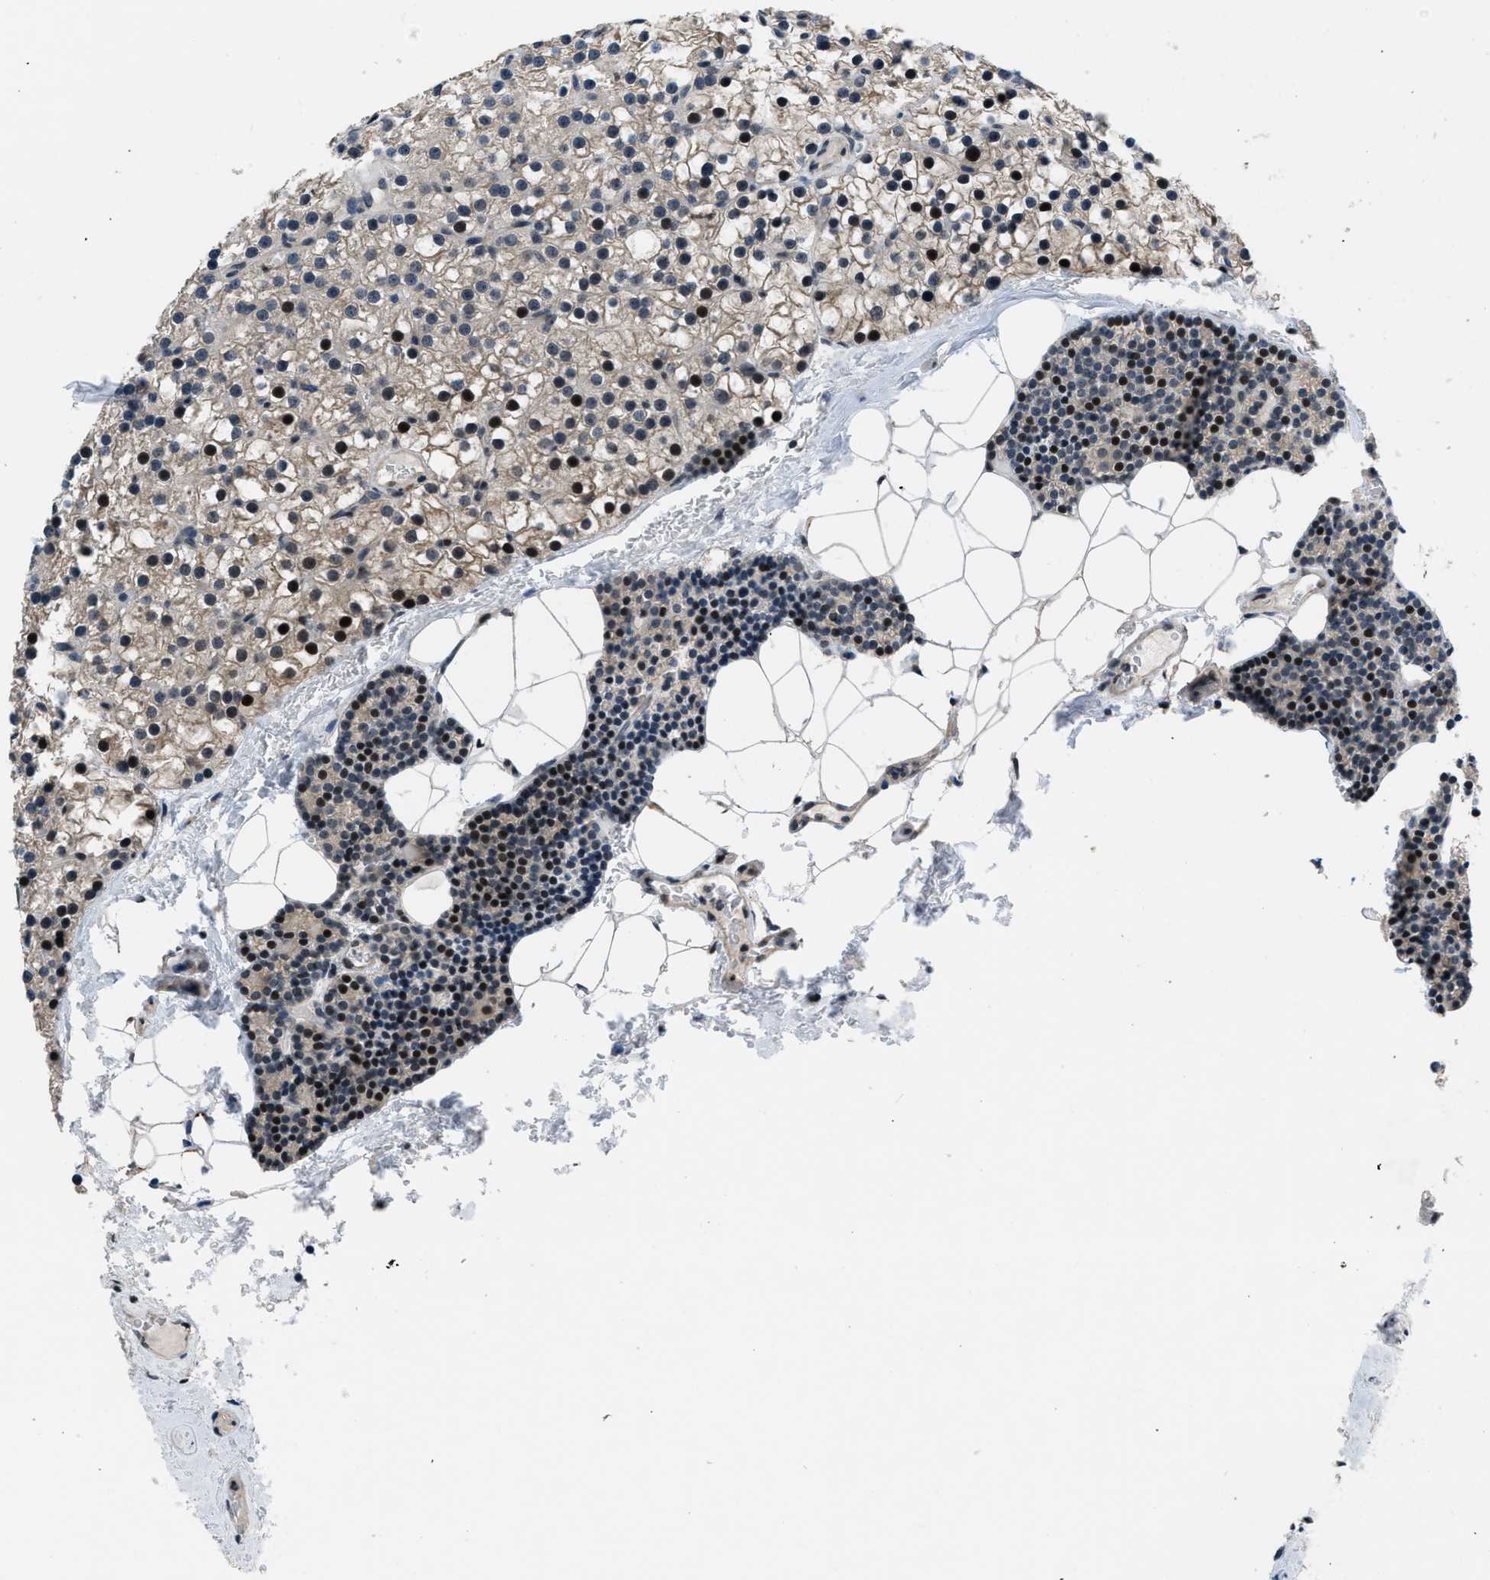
{"staining": {"intensity": "strong", "quantity": "25%-75%", "location": "cytoplasmic/membranous,nuclear"}, "tissue": "parathyroid gland", "cell_type": "Glandular cells", "image_type": "normal", "snomed": [{"axis": "morphology", "description": "Normal tissue, NOS"}, {"axis": "morphology", "description": "Adenoma, NOS"}, {"axis": "topography", "description": "Parathyroid gland"}], "caption": "Immunohistochemical staining of benign human parathyroid gland exhibits strong cytoplasmic/membranous,nuclear protein positivity in about 25%-75% of glandular cells.", "gene": "SETD5", "patient": {"sex": "female", "age": 70}}